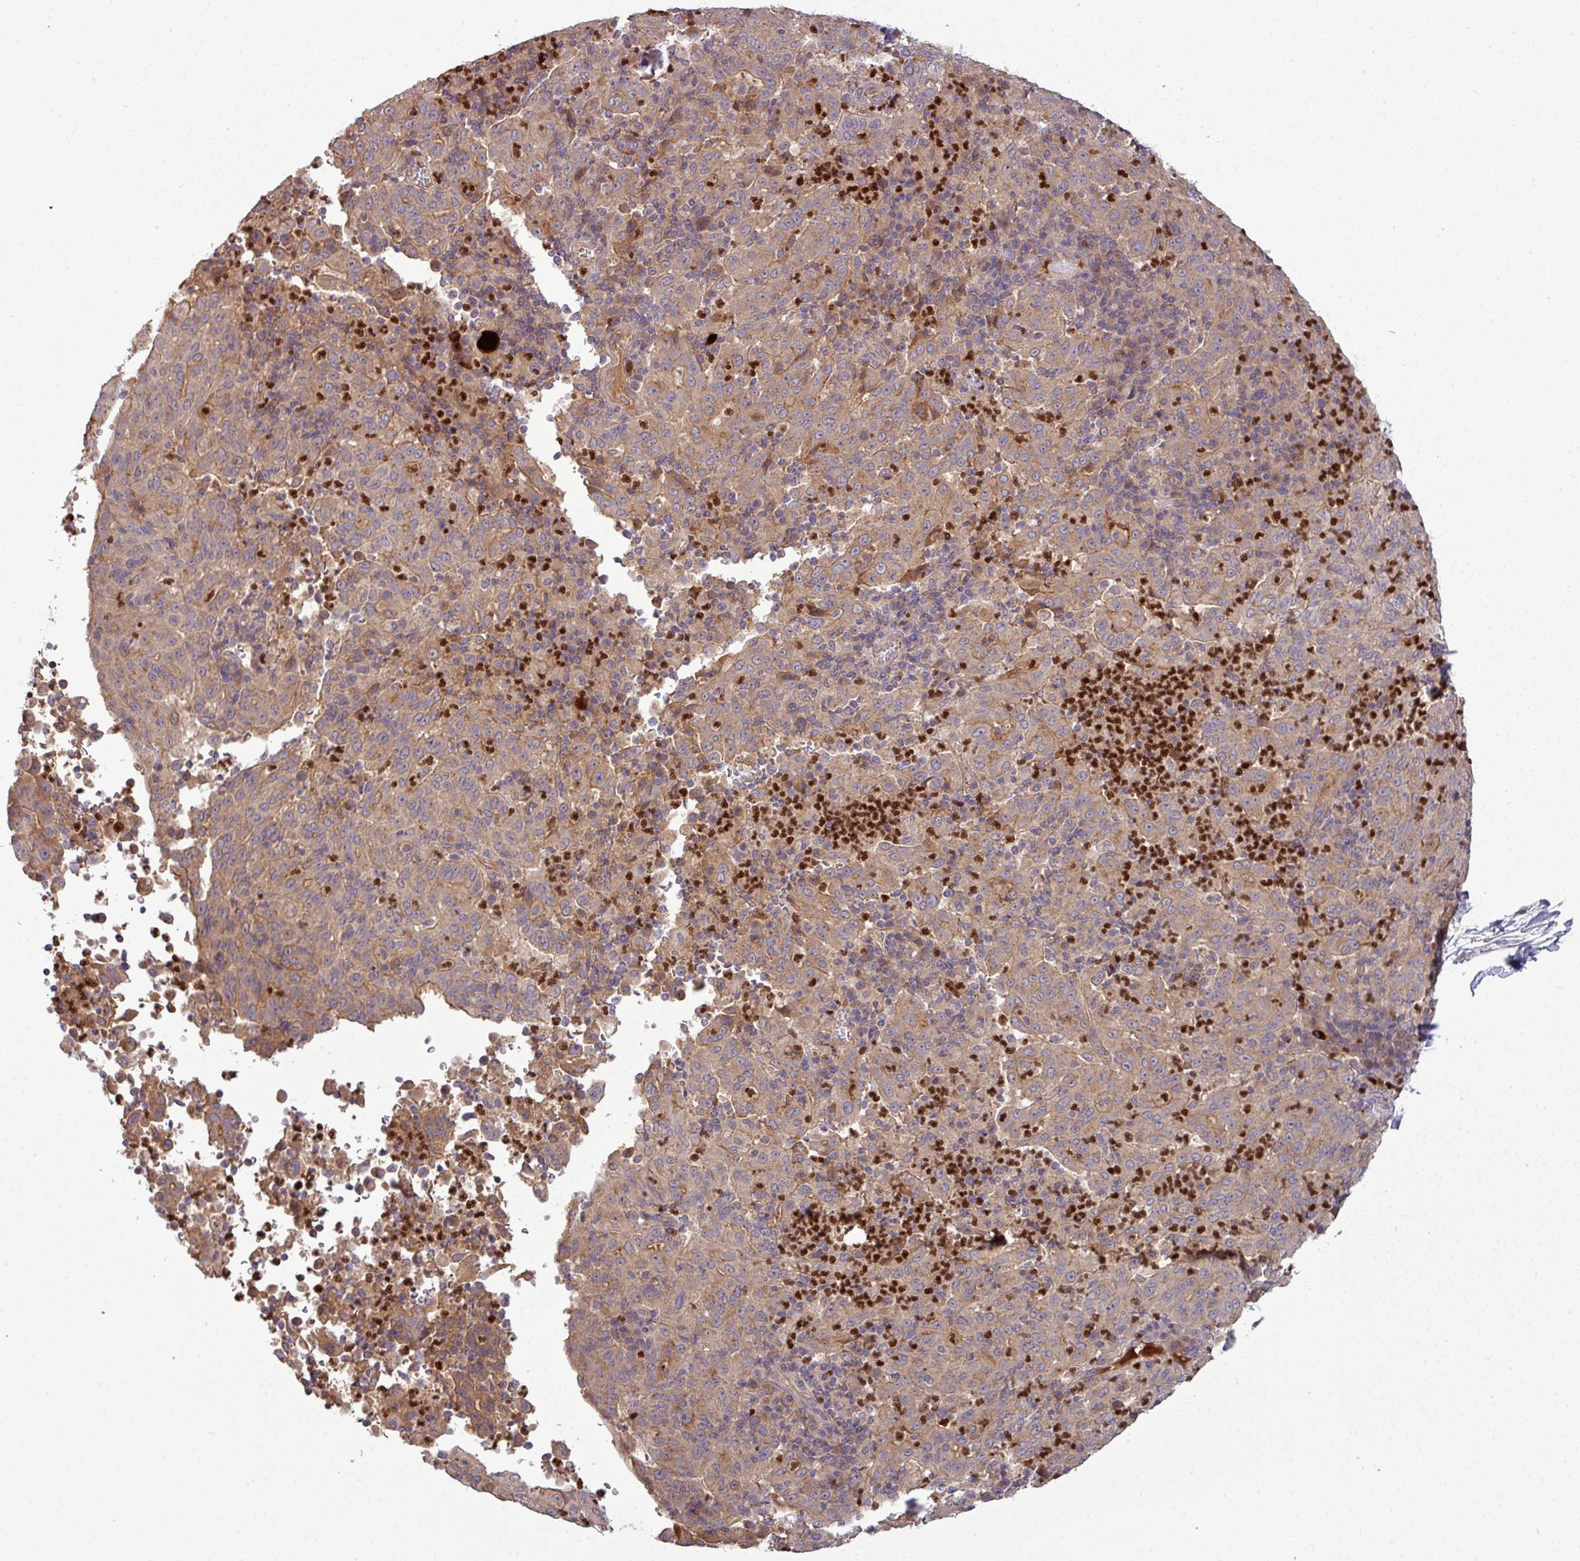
{"staining": {"intensity": "moderate", "quantity": ">75%", "location": "cytoplasmic/membranous"}, "tissue": "pancreatic cancer", "cell_type": "Tumor cells", "image_type": "cancer", "snomed": [{"axis": "morphology", "description": "Adenocarcinoma, NOS"}, {"axis": "topography", "description": "Pancreas"}], "caption": "This is an image of immunohistochemistry (IHC) staining of pancreatic adenocarcinoma, which shows moderate expression in the cytoplasmic/membranous of tumor cells.", "gene": "PAPLN", "patient": {"sex": "male", "age": 63}}